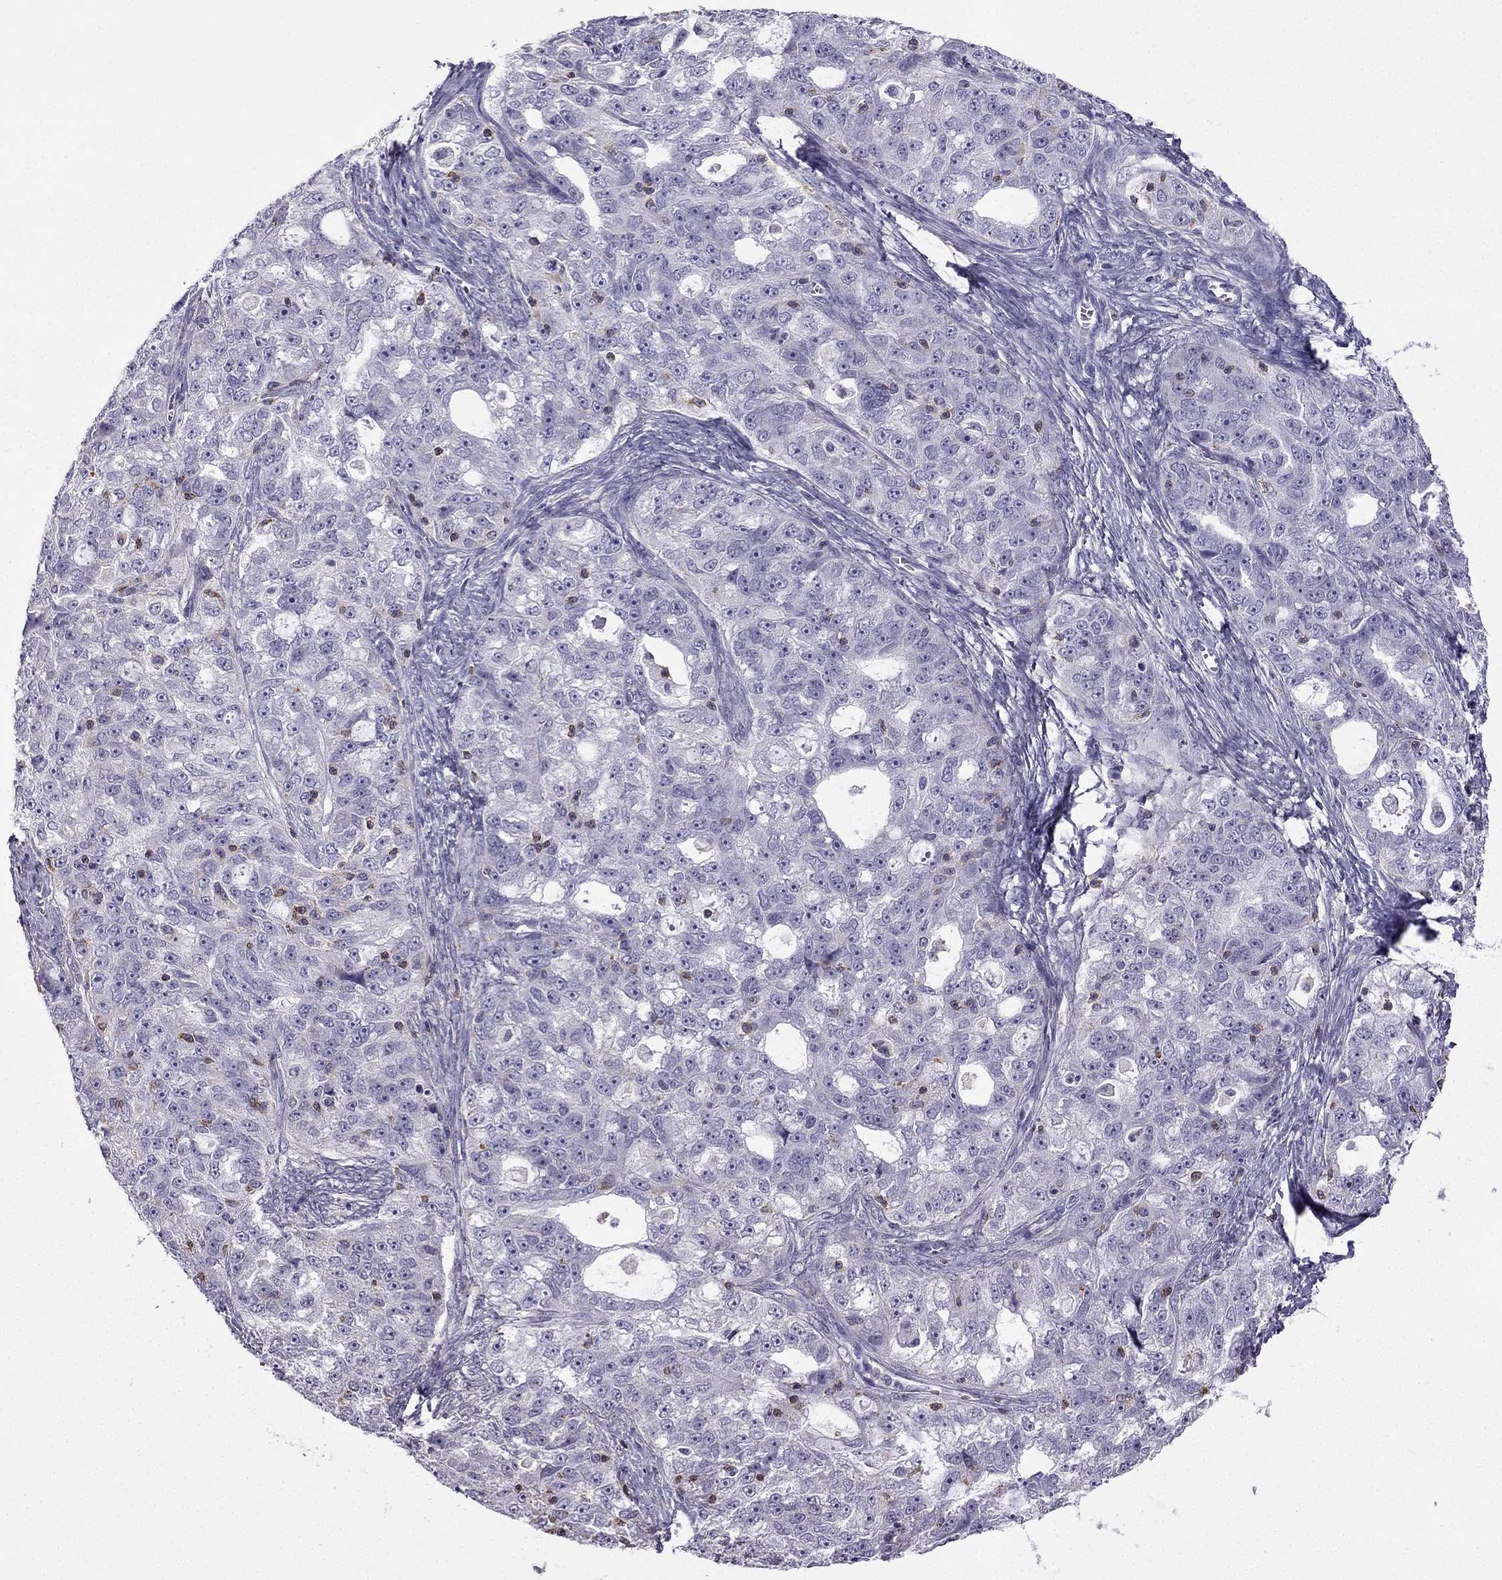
{"staining": {"intensity": "negative", "quantity": "none", "location": "none"}, "tissue": "ovarian cancer", "cell_type": "Tumor cells", "image_type": "cancer", "snomed": [{"axis": "morphology", "description": "Cystadenocarcinoma, serous, NOS"}, {"axis": "topography", "description": "Ovary"}], "caption": "Immunohistochemistry photomicrograph of neoplastic tissue: ovarian serous cystadenocarcinoma stained with DAB demonstrates no significant protein staining in tumor cells.", "gene": "CCK", "patient": {"sex": "female", "age": 51}}